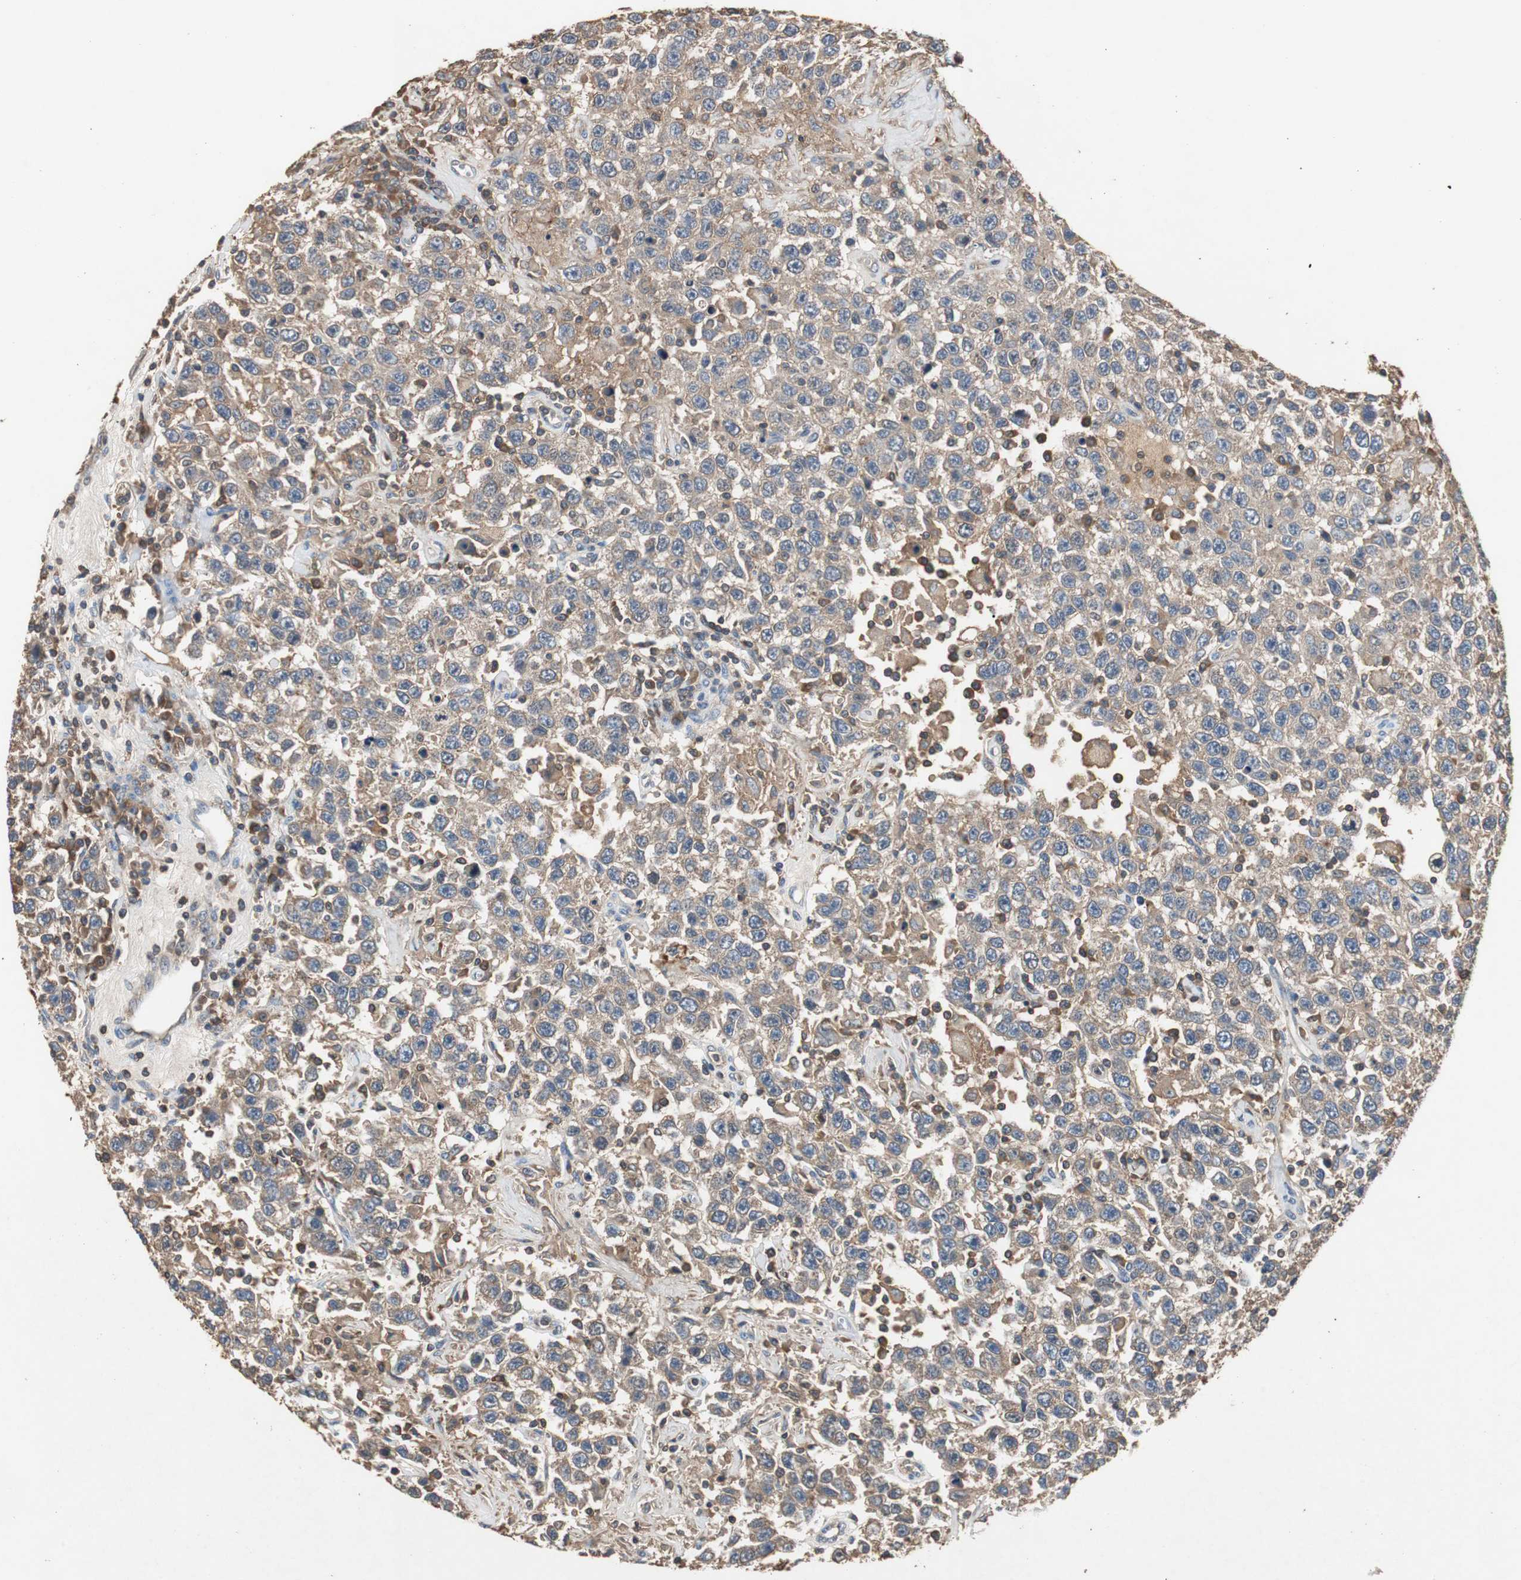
{"staining": {"intensity": "weak", "quantity": ">75%", "location": "cytoplasmic/membranous"}, "tissue": "testis cancer", "cell_type": "Tumor cells", "image_type": "cancer", "snomed": [{"axis": "morphology", "description": "Seminoma, NOS"}, {"axis": "topography", "description": "Testis"}], "caption": "Immunohistochemical staining of testis cancer (seminoma) exhibits weak cytoplasmic/membranous protein expression in about >75% of tumor cells.", "gene": "TNFRSF14", "patient": {"sex": "male", "age": 41}}